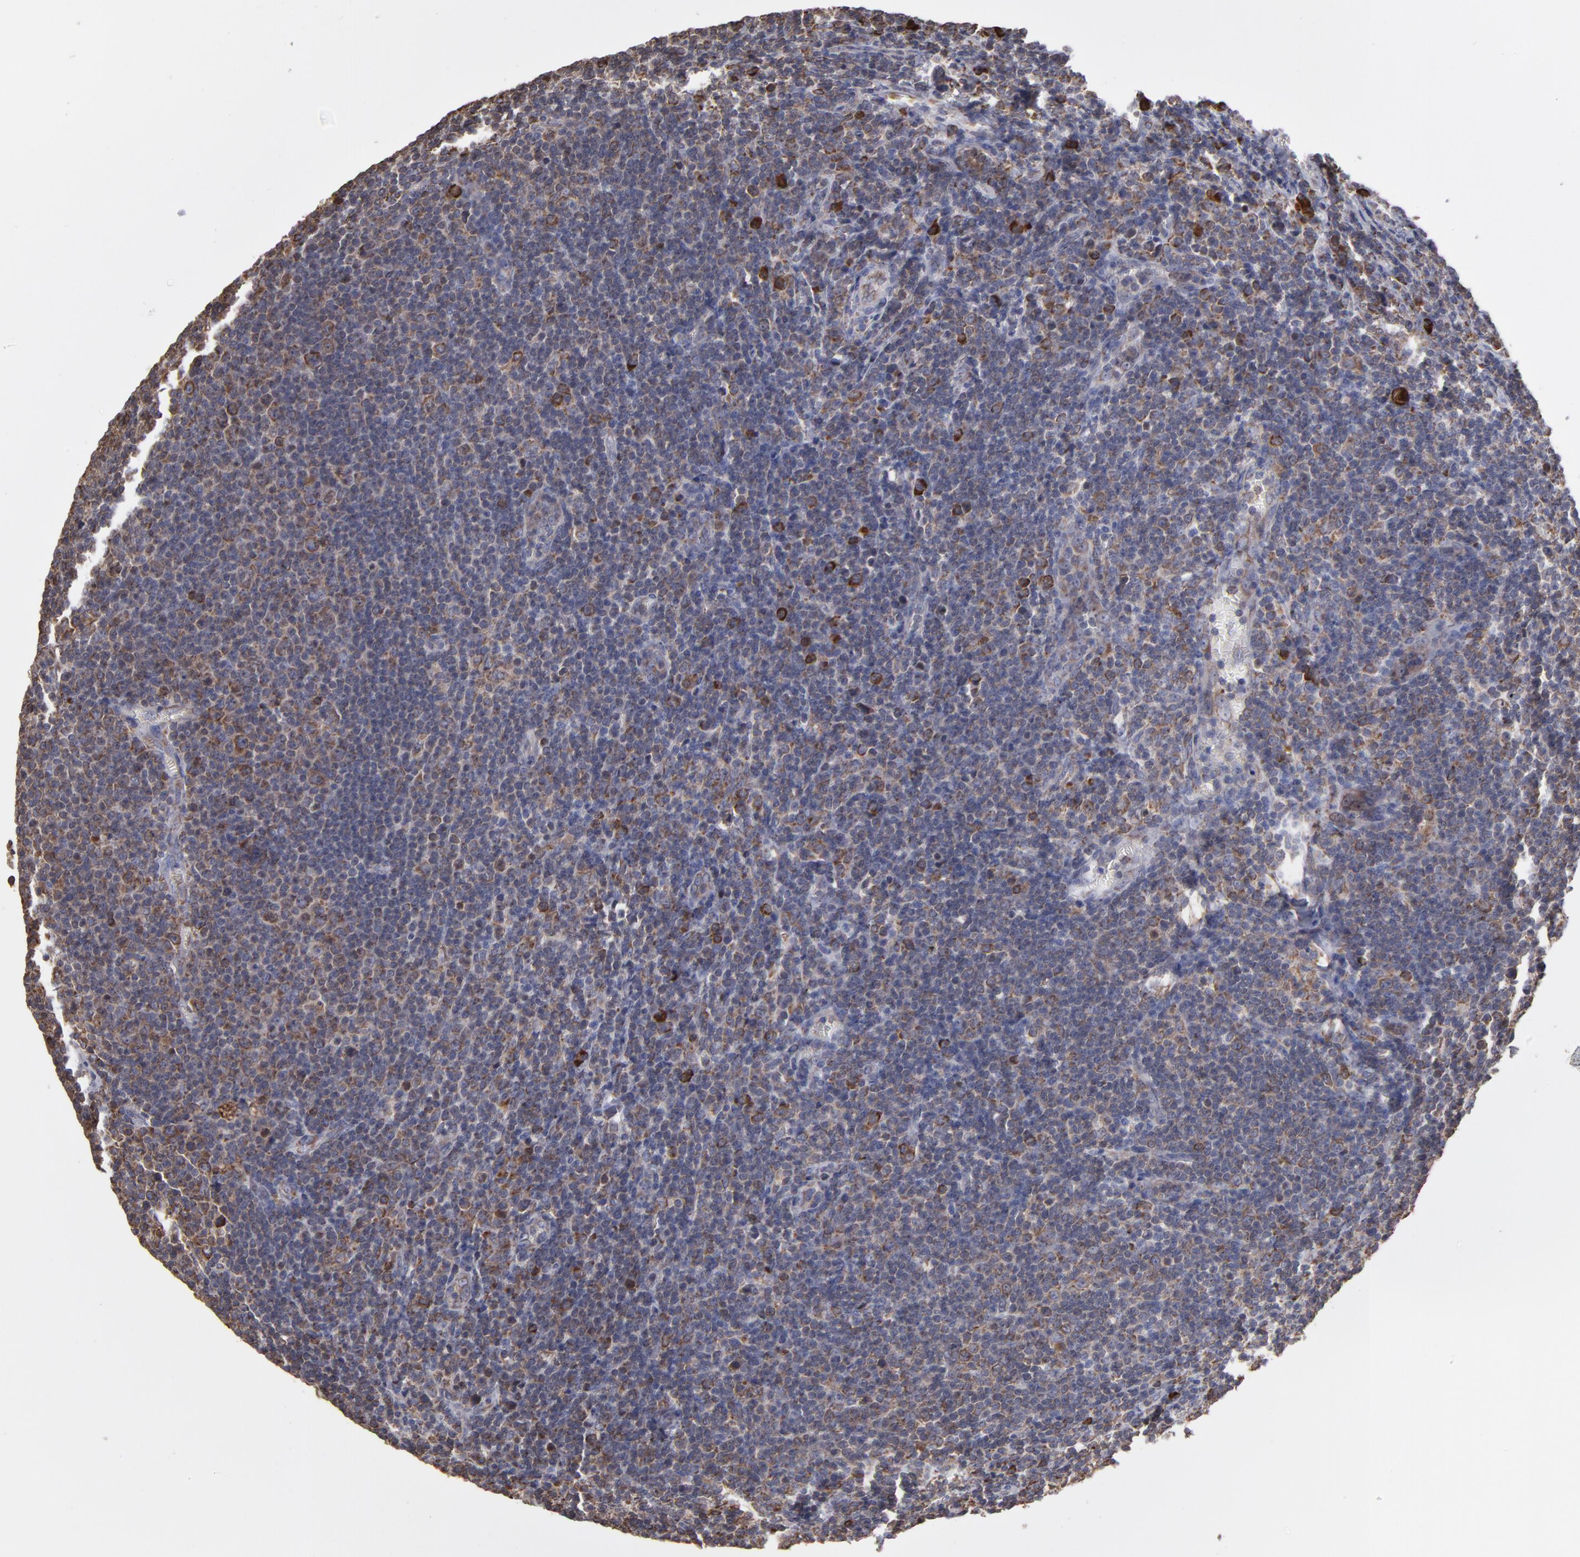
{"staining": {"intensity": "moderate", "quantity": "25%-75%", "location": "cytoplasmic/membranous"}, "tissue": "lymphoma", "cell_type": "Tumor cells", "image_type": "cancer", "snomed": [{"axis": "morphology", "description": "Malignant lymphoma, non-Hodgkin's type, Low grade"}, {"axis": "topography", "description": "Lymph node"}], "caption": "Moderate cytoplasmic/membranous protein expression is present in approximately 25%-75% of tumor cells in lymphoma. (DAB (3,3'-diaminobenzidine) = brown stain, brightfield microscopy at high magnification).", "gene": "SND1", "patient": {"sex": "male", "age": 74}}